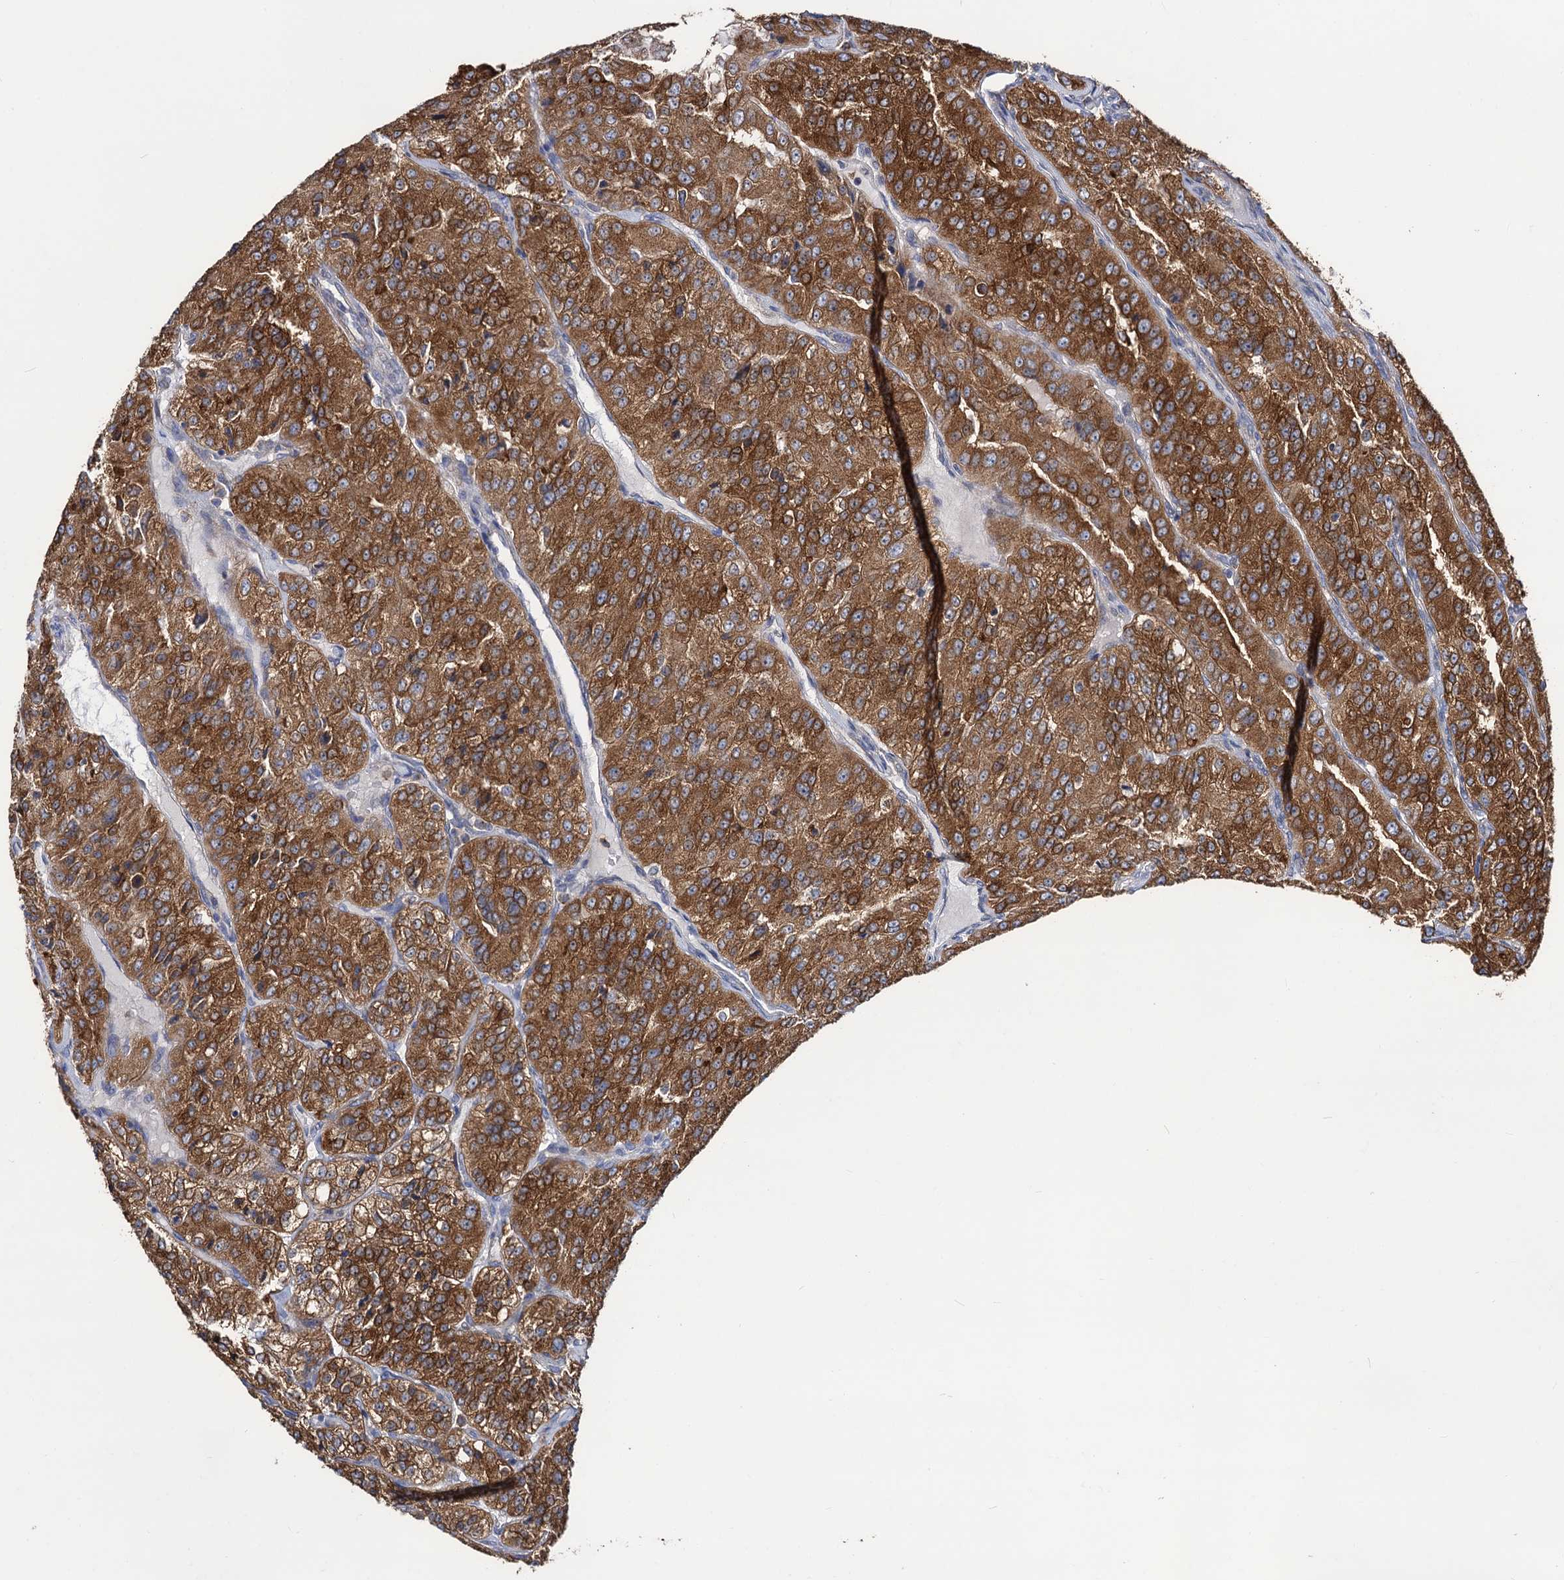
{"staining": {"intensity": "moderate", "quantity": ">75%", "location": "cytoplasmic/membranous"}, "tissue": "renal cancer", "cell_type": "Tumor cells", "image_type": "cancer", "snomed": [{"axis": "morphology", "description": "Adenocarcinoma, NOS"}, {"axis": "topography", "description": "Kidney"}], "caption": "Immunohistochemistry of human renal adenocarcinoma displays medium levels of moderate cytoplasmic/membranous positivity in approximately >75% of tumor cells.", "gene": "DYDC1", "patient": {"sex": "female", "age": 63}}